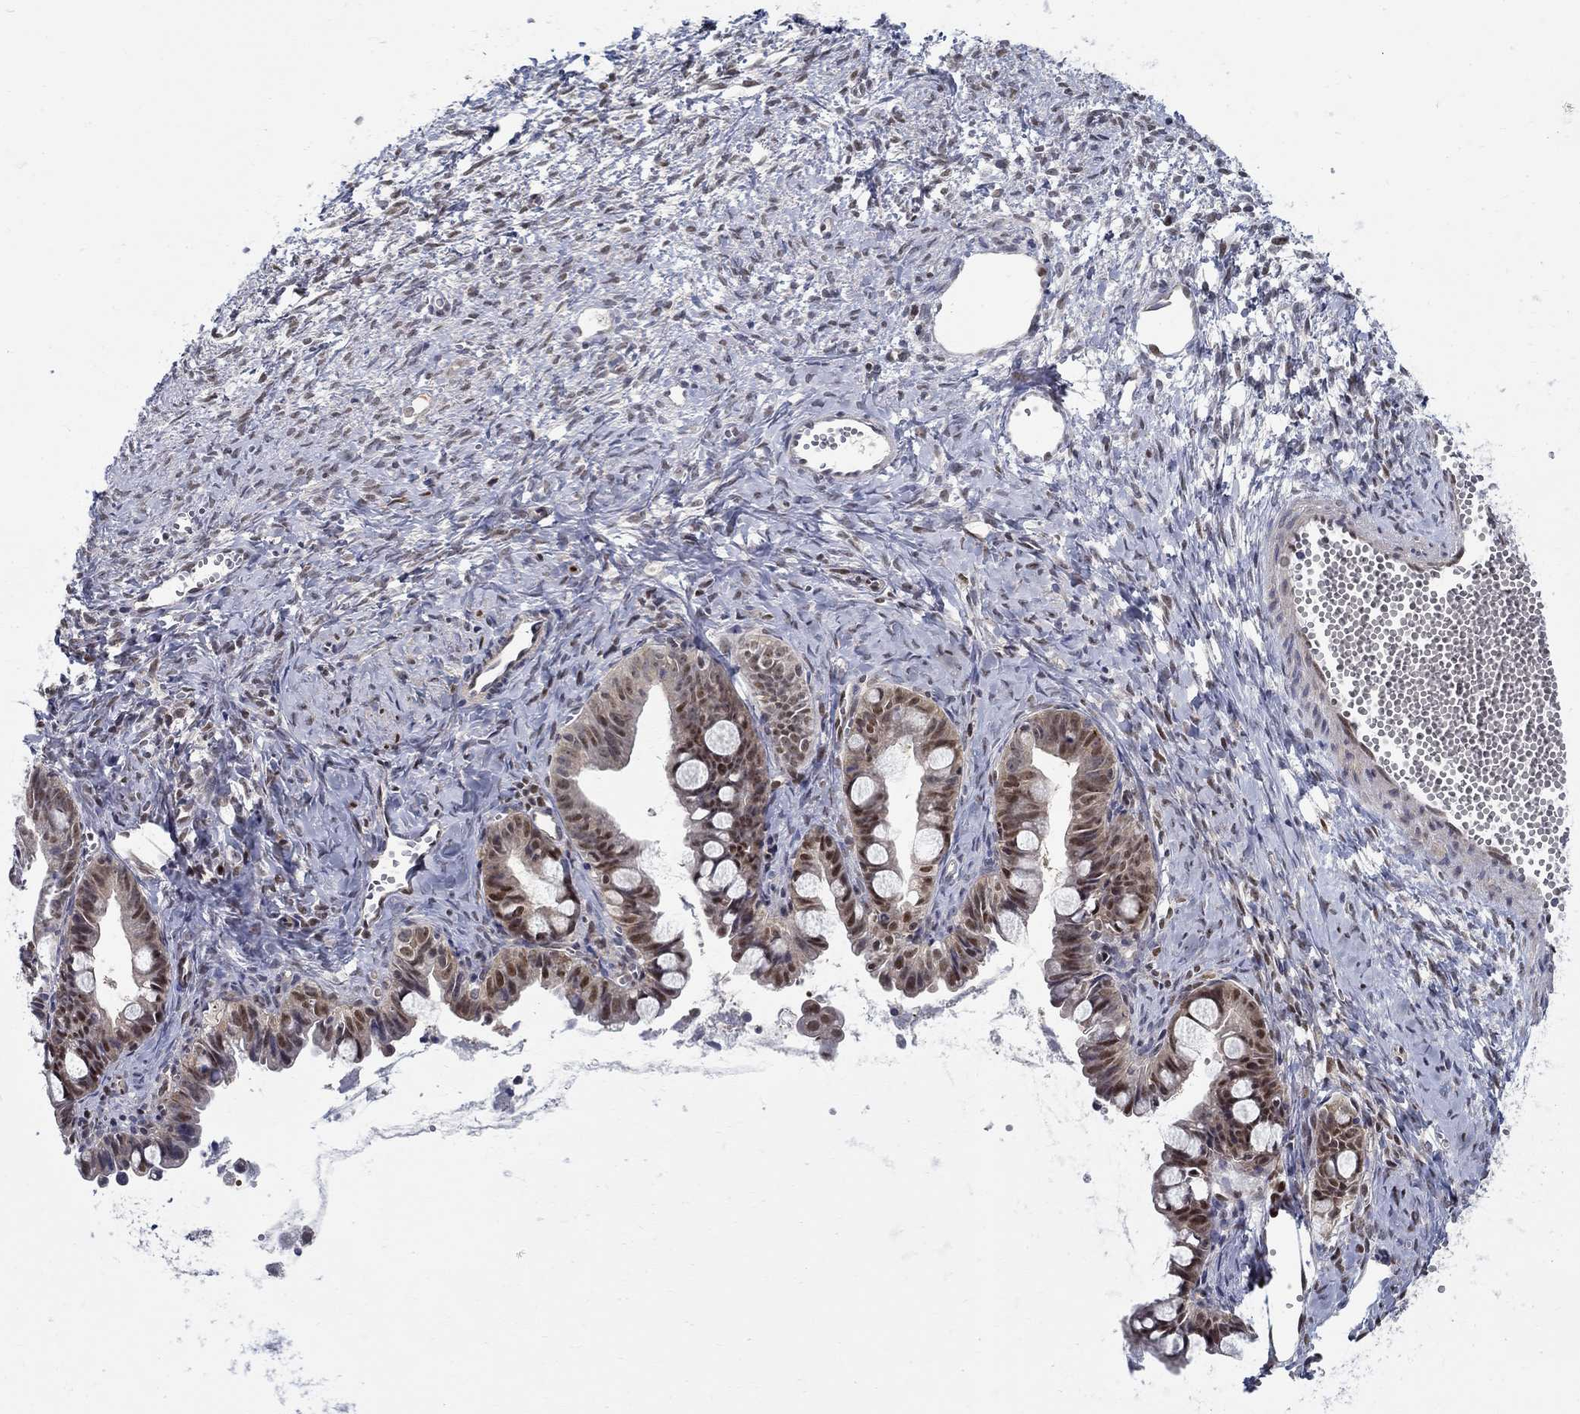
{"staining": {"intensity": "moderate", "quantity": "25%-75%", "location": "nuclear"}, "tissue": "ovarian cancer", "cell_type": "Tumor cells", "image_type": "cancer", "snomed": [{"axis": "morphology", "description": "Cystadenocarcinoma, mucinous, NOS"}, {"axis": "topography", "description": "Ovary"}], "caption": "Mucinous cystadenocarcinoma (ovarian) tissue demonstrates moderate nuclear staining in about 25%-75% of tumor cells", "gene": "ZNF594", "patient": {"sex": "female", "age": 63}}